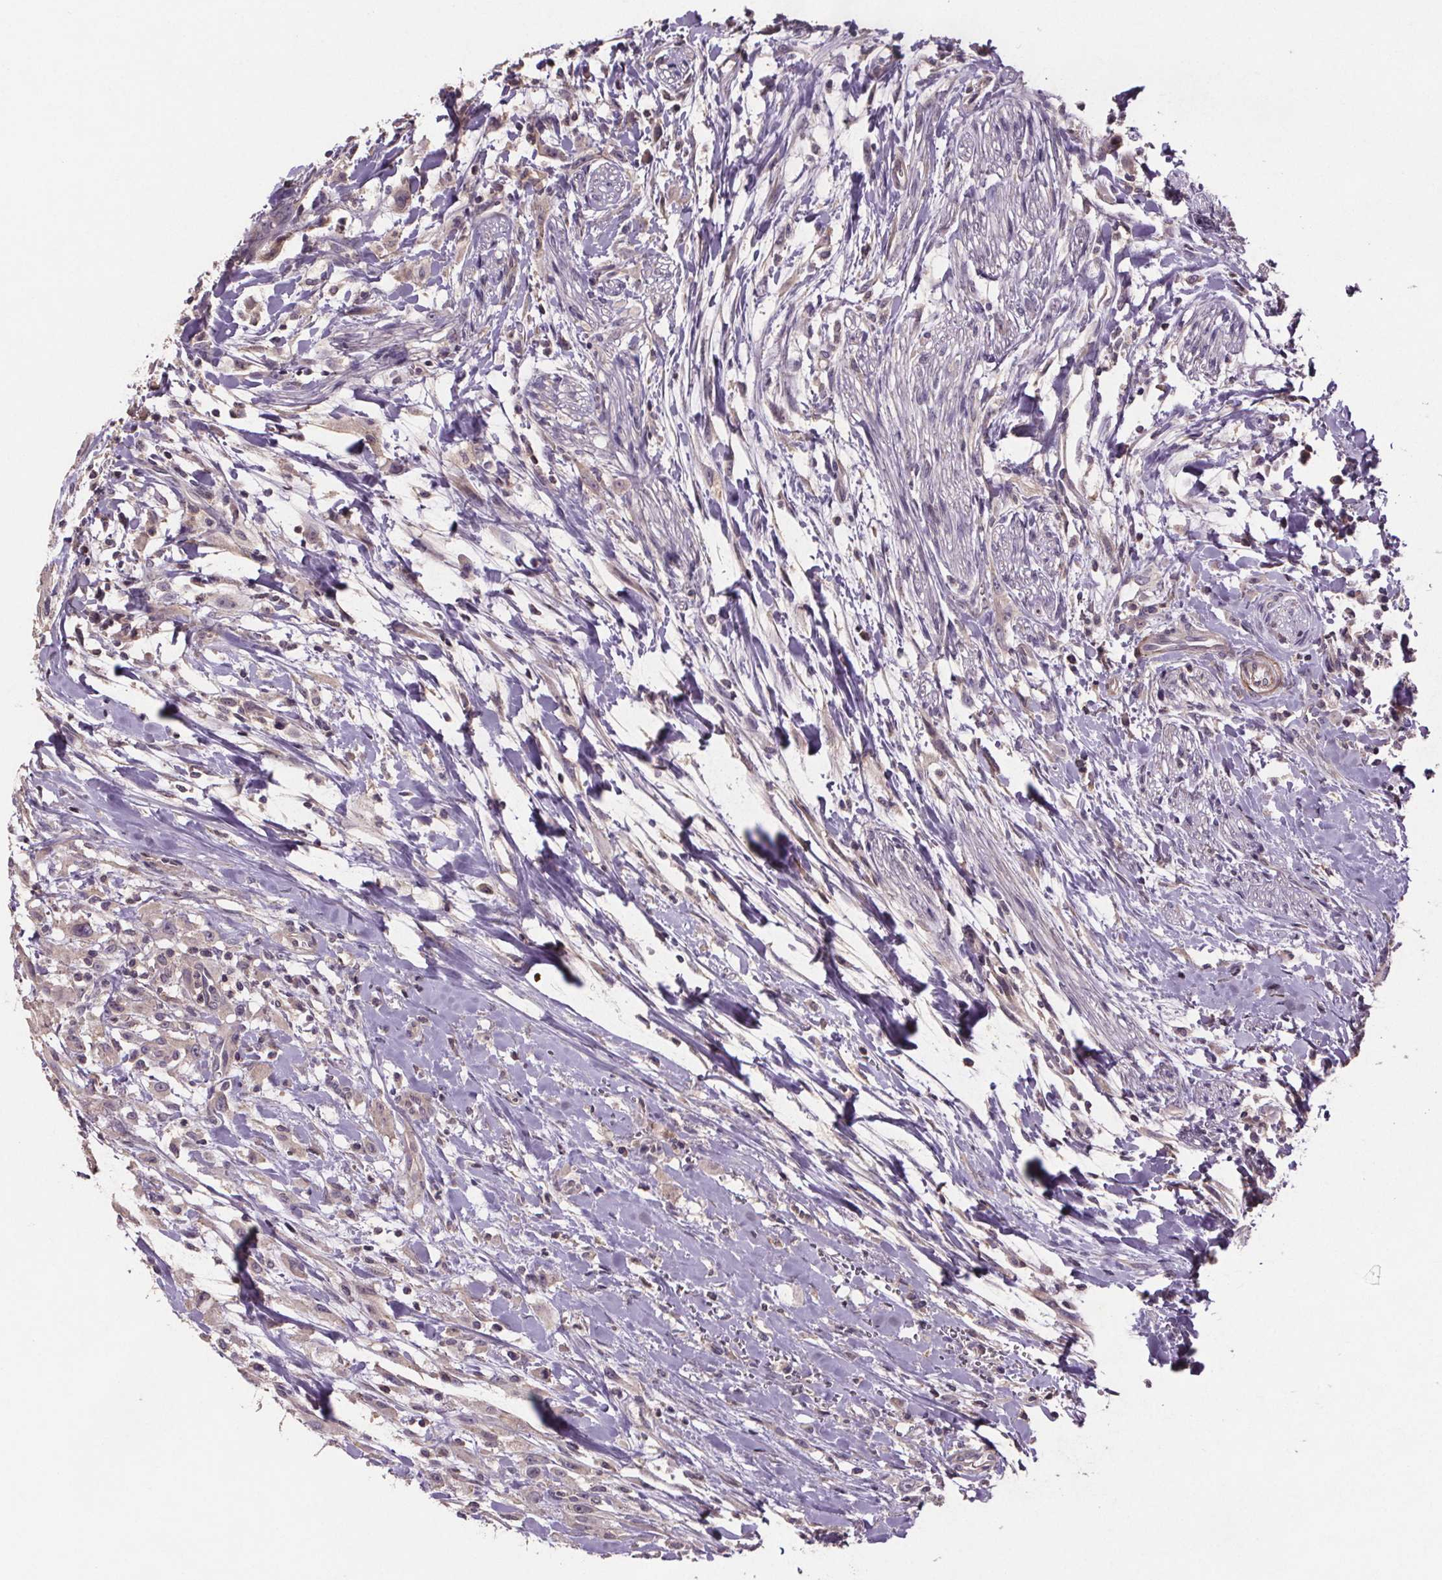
{"staining": {"intensity": "negative", "quantity": "none", "location": "none"}, "tissue": "head and neck cancer", "cell_type": "Tumor cells", "image_type": "cancer", "snomed": [{"axis": "morphology", "description": "Squamous cell carcinoma, NOS"}, {"axis": "morphology", "description": "Squamous cell carcinoma, metastatic, NOS"}, {"axis": "topography", "description": "Oral tissue"}, {"axis": "topography", "description": "Head-Neck"}], "caption": "IHC of human head and neck cancer exhibits no expression in tumor cells.", "gene": "CLN3", "patient": {"sex": "female", "age": 85}}